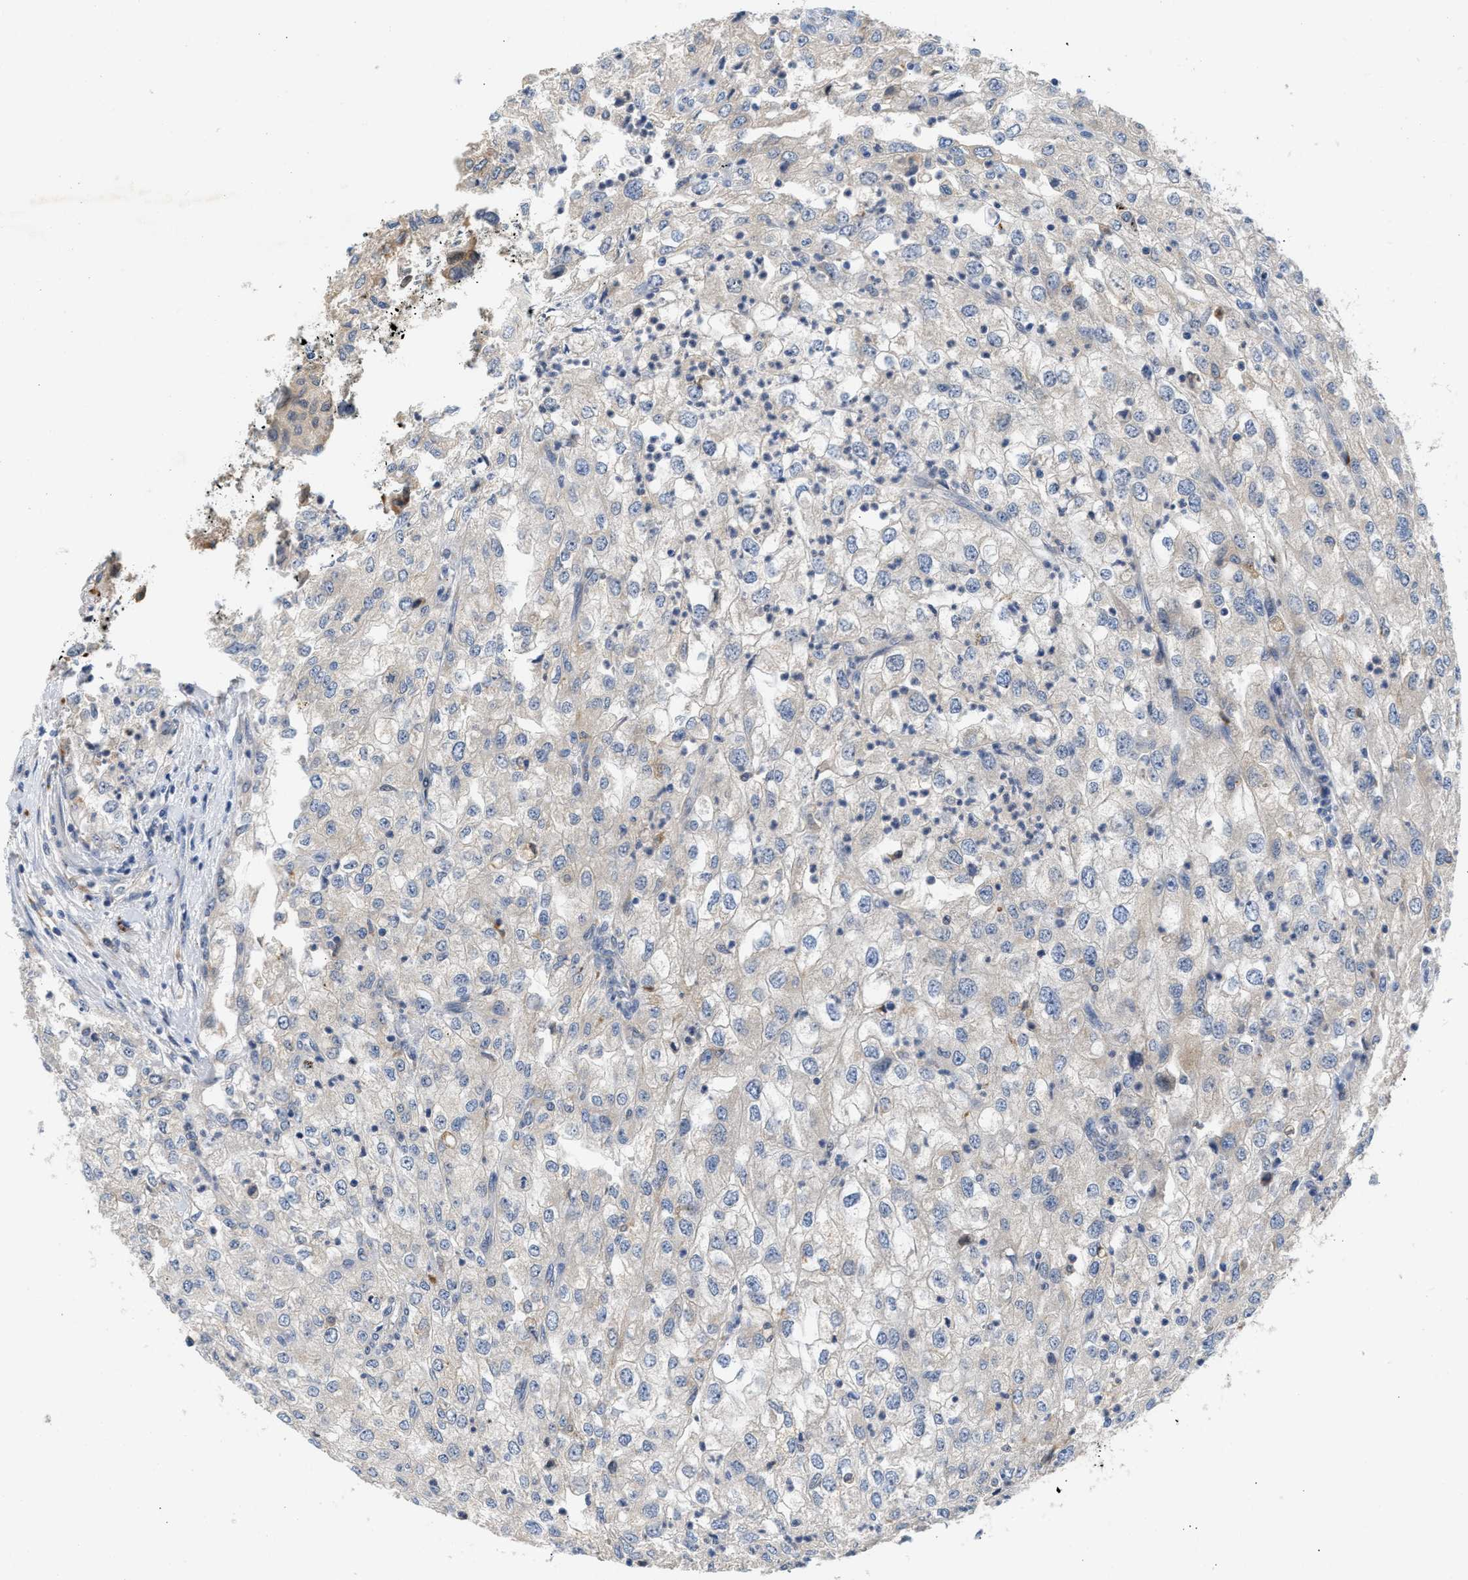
{"staining": {"intensity": "negative", "quantity": "none", "location": "none"}, "tissue": "renal cancer", "cell_type": "Tumor cells", "image_type": "cancer", "snomed": [{"axis": "morphology", "description": "Adenocarcinoma, NOS"}, {"axis": "topography", "description": "Kidney"}], "caption": "Immunohistochemical staining of renal cancer displays no significant expression in tumor cells.", "gene": "PPM1L", "patient": {"sex": "female", "age": 54}}